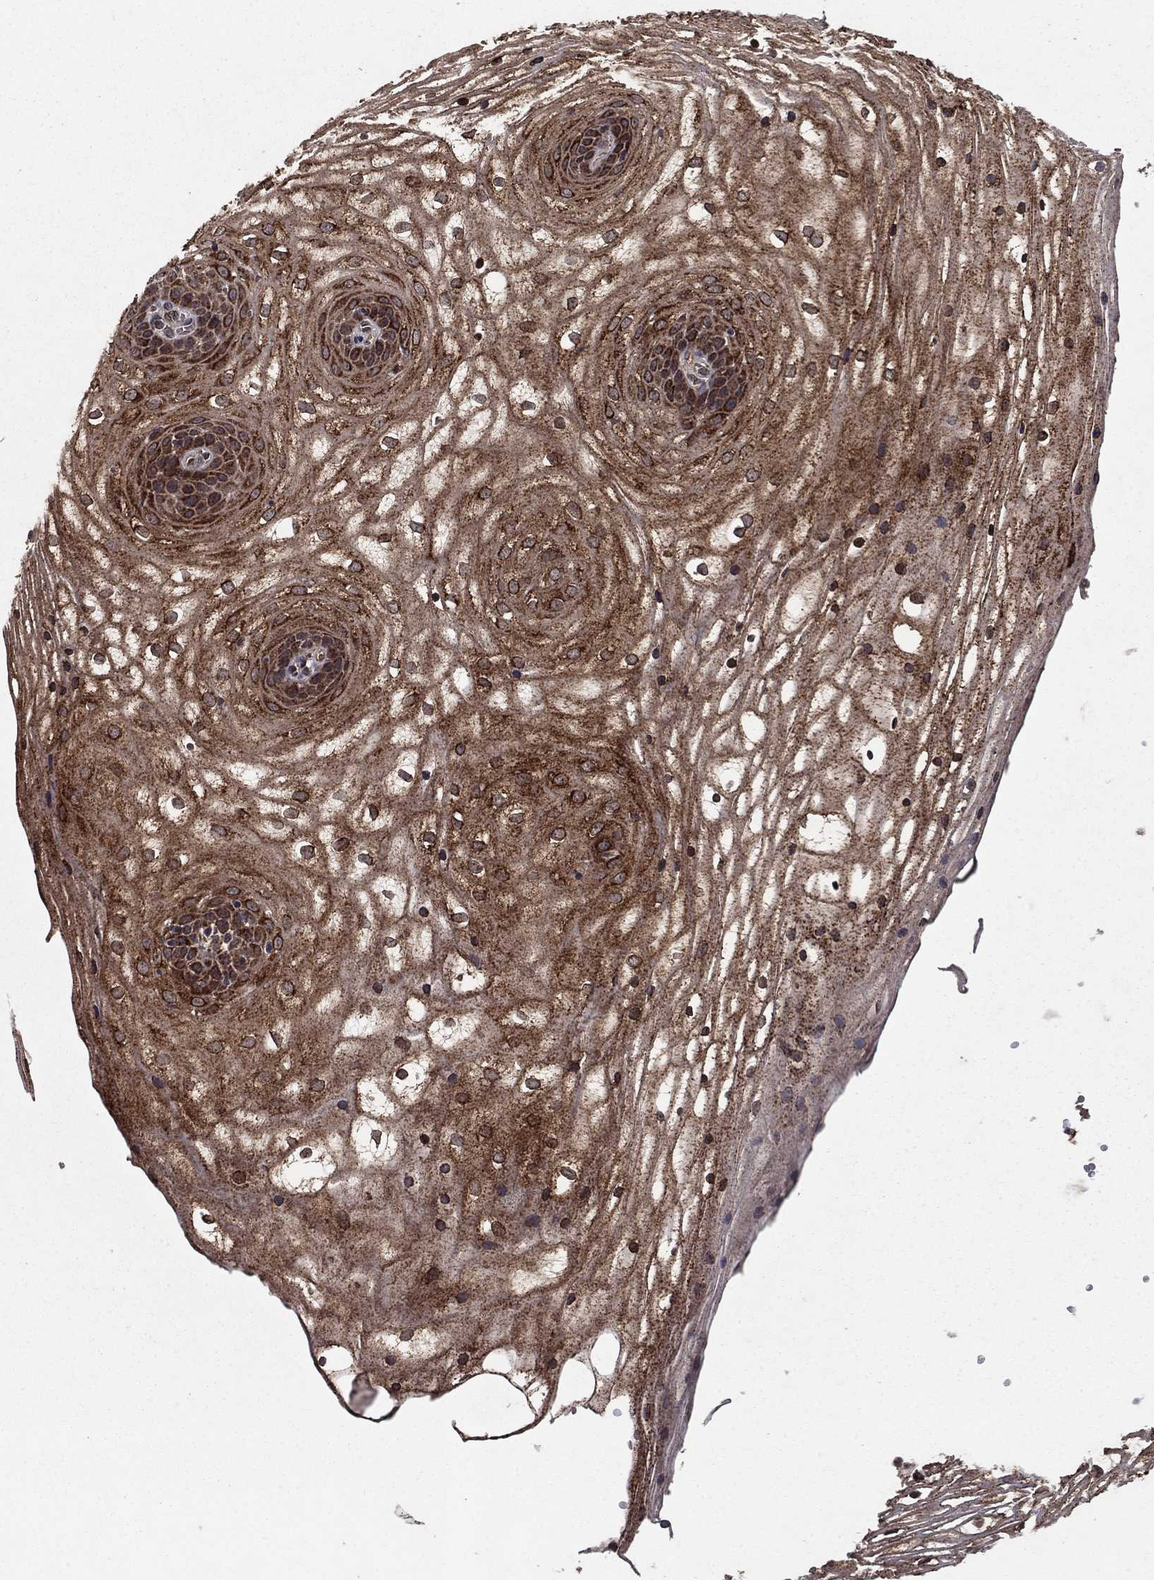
{"staining": {"intensity": "strong", "quantity": ">75%", "location": "cytoplasmic/membranous"}, "tissue": "vagina", "cell_type": "Squamous epithelial cells", "image_type": "normal", "snomed": [{"axis": "morphology", "description": "Normal tissue, NOS"}, {"axis": "topography", "description": "Vagina"}], "caption": "Immunohistochemical staining of normal vagina displays >75% levels of strong cytoplasmic/membranous protein expression in approximately >75% of squamous epithelial cells. (Stains: DAB (3,3'-diaminobenzidine) in brown, nuclei in blue, Microscopy: brightfield microscopy at high magnification).", "gene": "DHRS1", "patient": {"sex": "female", "age": 34}}